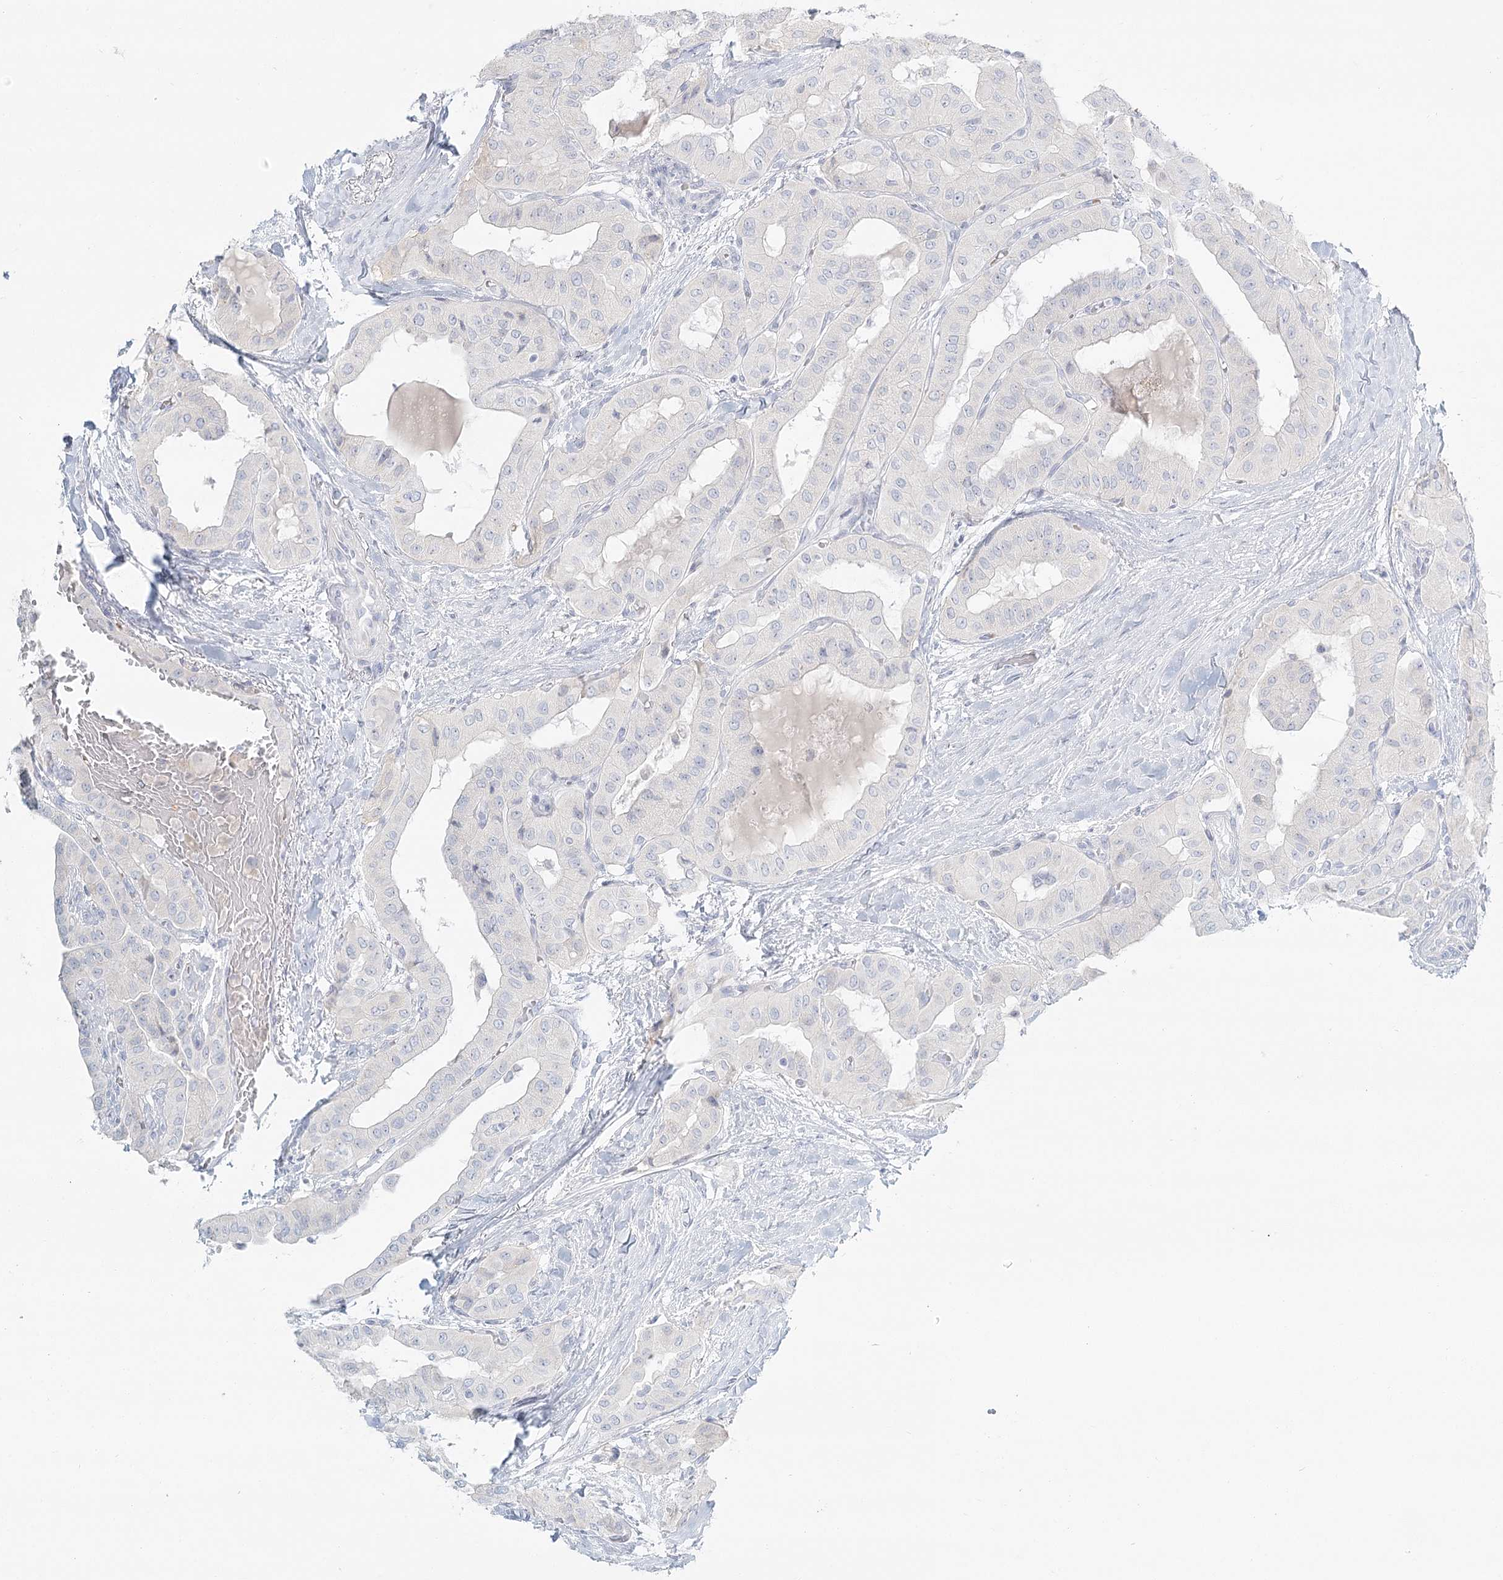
{"staining": {"intensity": "negative", "quantity": "none", "location": "none"}, "tissue": "thyroid cancer", "cell_type": "Tumor cells", "image_type": "cancer", "snomed": [{"axis": "morphology", "description": "Papillary adenocarcinoma, NOS"}, {"axis": "topography", "description": "Thyroid gland"}], "caption": "Human thyroid papillary adenocarcinoma stained for a protein using immunohistochemistry shows no positivity in tumor cells.", "gene": "DMGDH", "patient": {"sex": "female", "age": 59}}